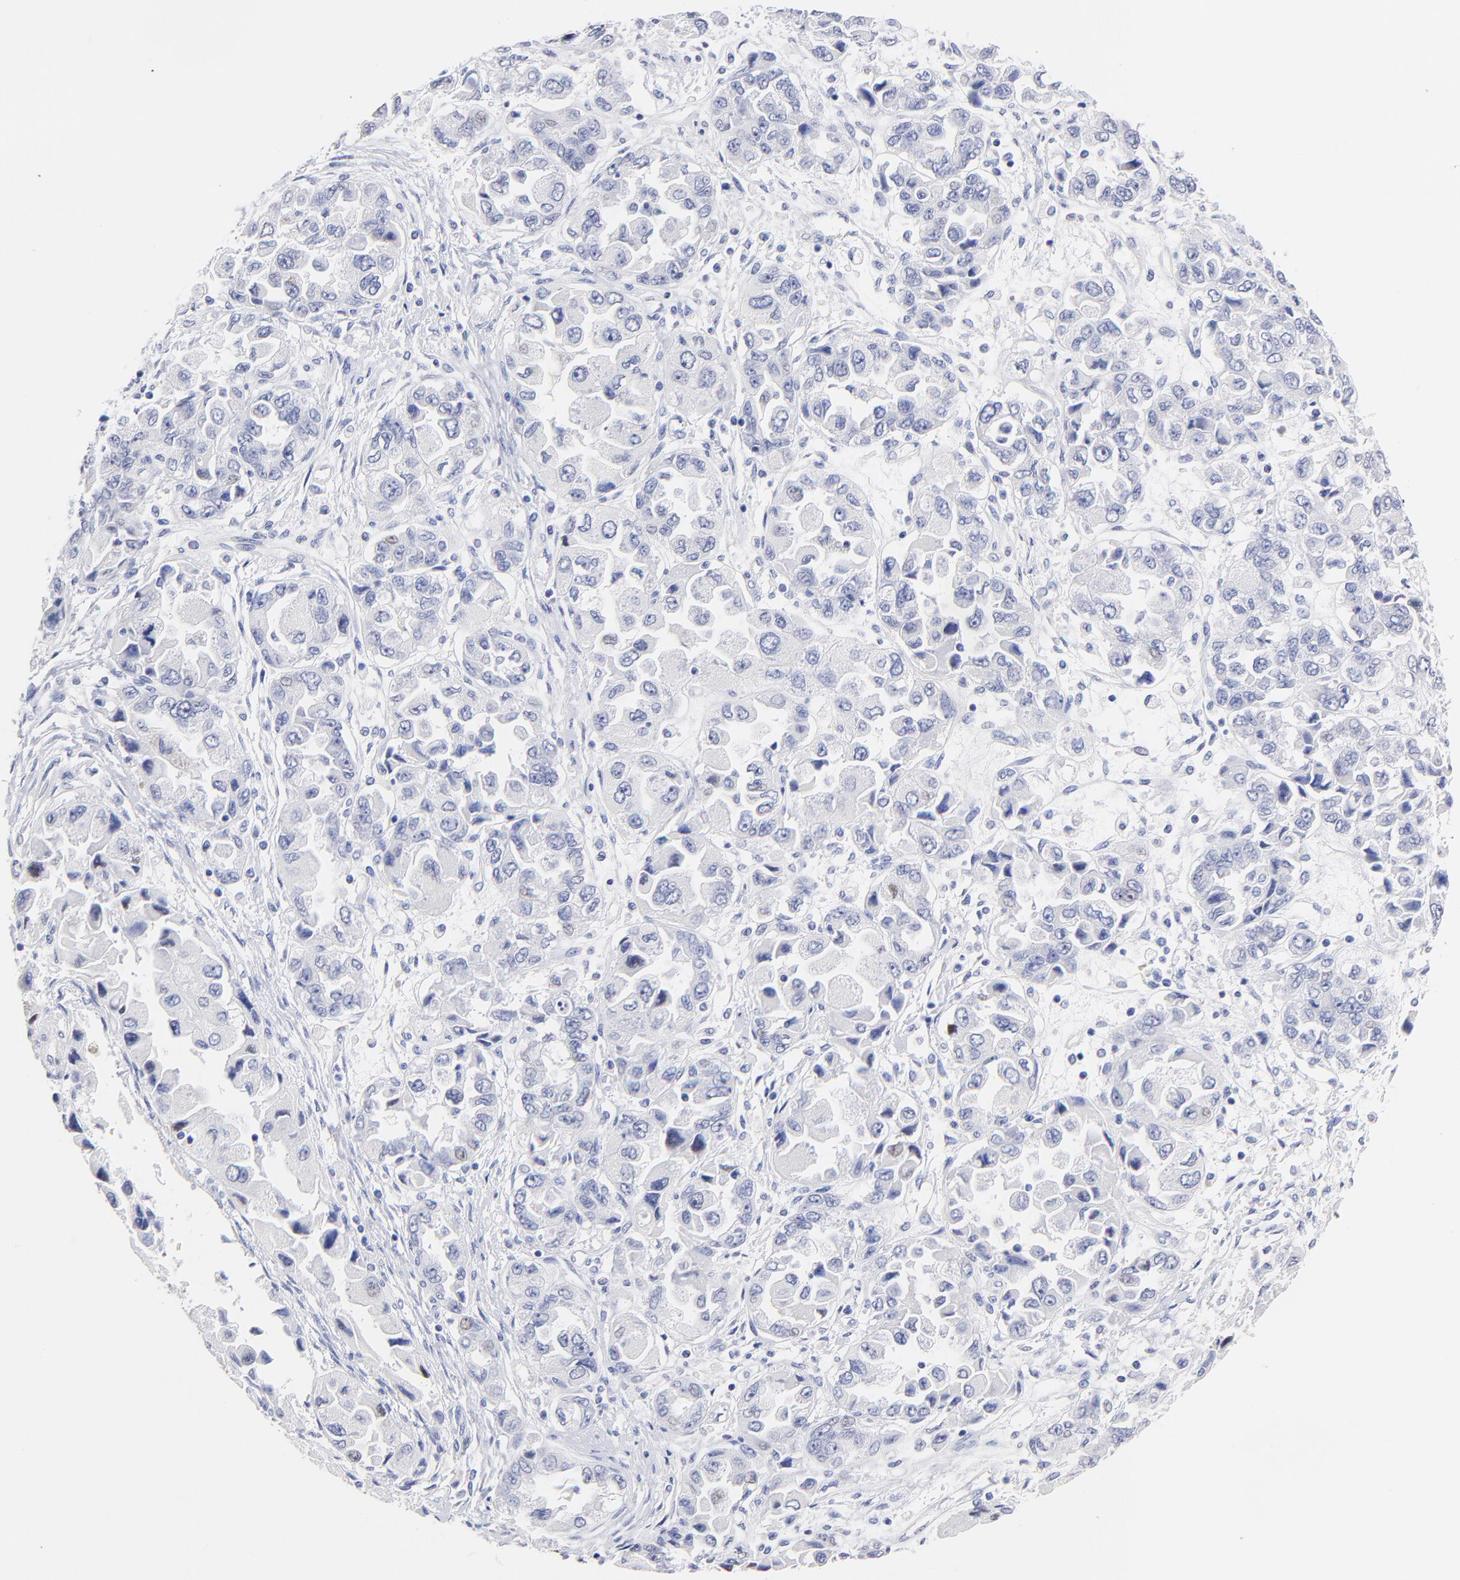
{"staining": {"intensity": "negative", "quantity": "none", "location": "none"}, "tissue": "ovarian cancer", "cell_type": "Tumor cells", "image_type": "cancer", "snomed": [{"axis": "morphology", "description": "Cystadenocarcinoma, serous, NOS"}, {"axis": "topography", "description": "Ovary"}], "caption": "A high-resolution image shows immunohistochemistry (IHC) staining of ovarian serous cystadenocarcinoma, which exhibits no significant staining in tumor cells.", "gene": "CFAP57", "patient": {"sex": "female", "age": 84}}